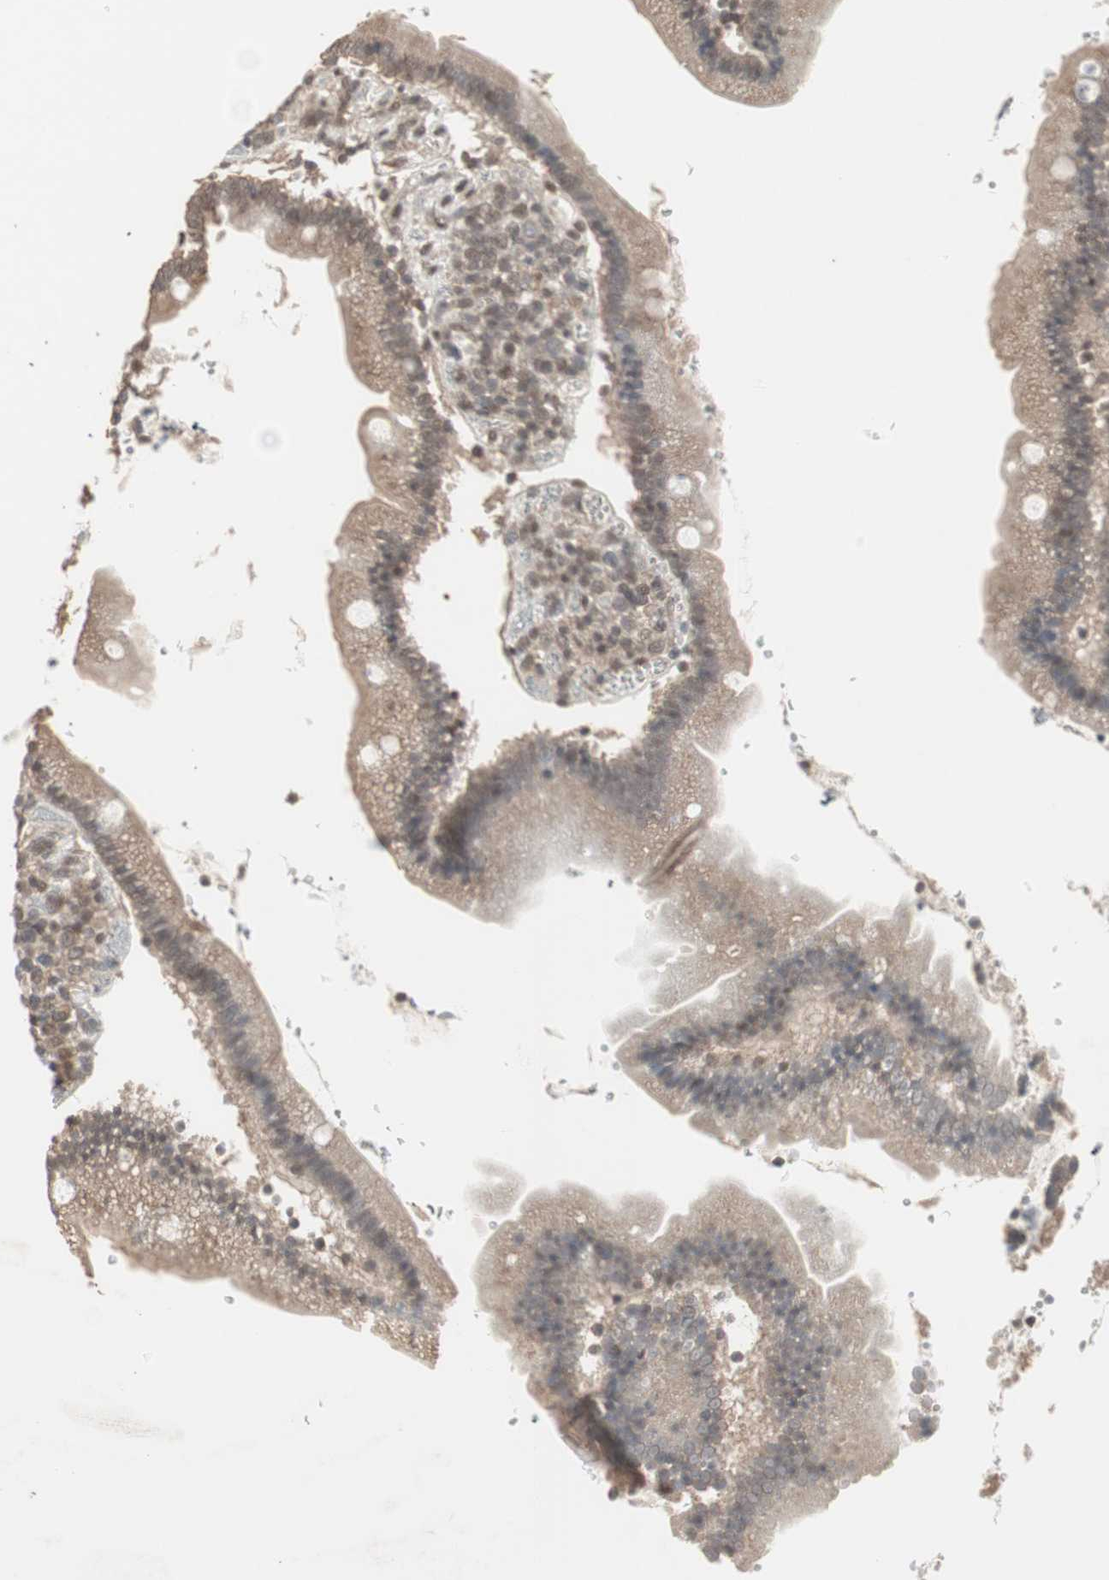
{"staining": {"intensity": "weak", "quantity": ">75%", "location": "cytoplasmic/membranous"}, "tissue": "duodenum", "cell_type": "Glandular cells", "image_type": "normal", "snomed": [{"axis": "morphology", "description": "Normal tissue, NOS"}, {"axis": "topography", "description": "Duodenum"}], "caption": "Glandular cells exhibit weak cytoplasmic/membranous expression in approximately >75% of cells in unremarkable duodenum. The protein of interest is stained brown, and the nuclei are stained in blue (DAB IHC with brightfield microscopy, high magnification).", "gene": "ZHX2", "patient": {"sex": "male", "age": 66}}